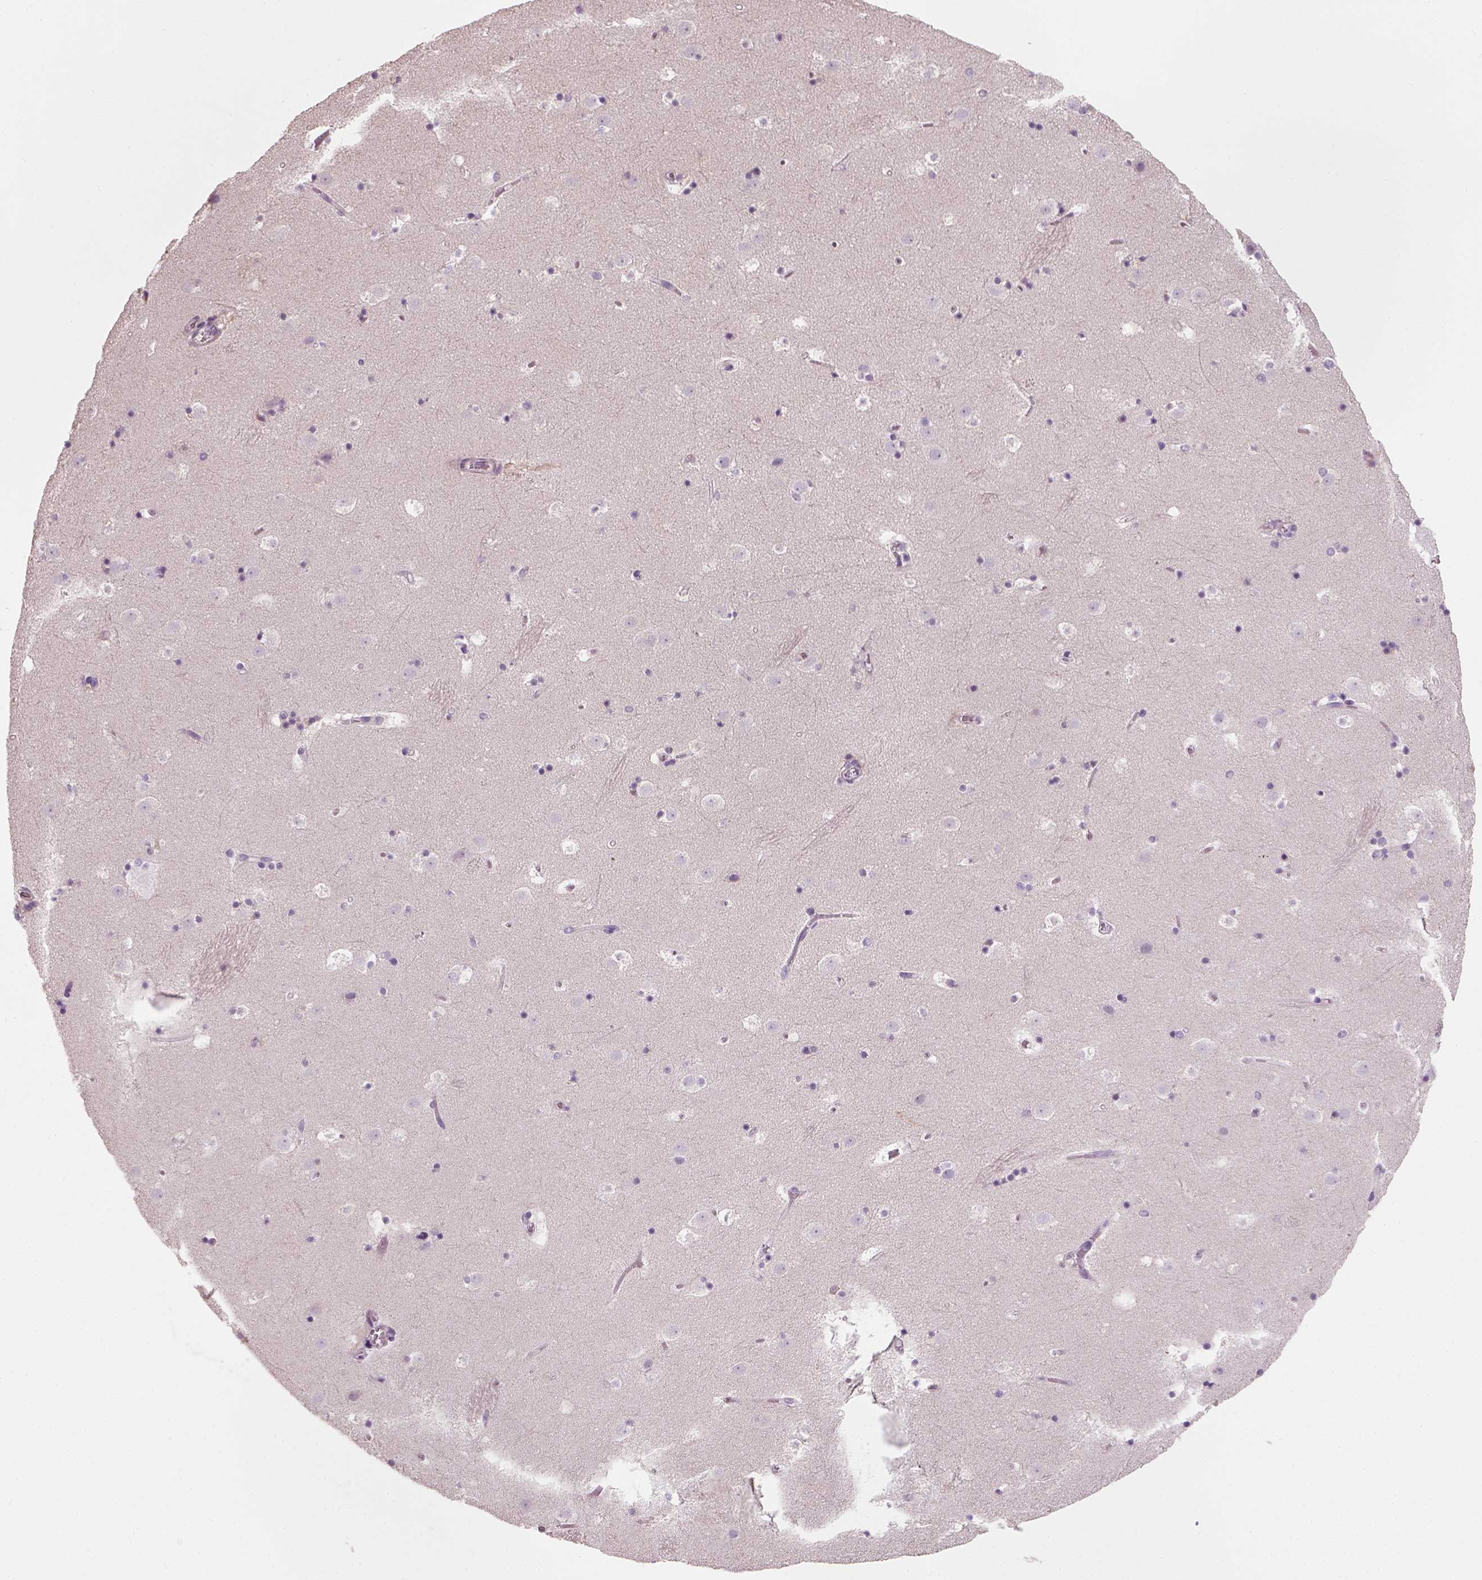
{"staining": {"intensity": "negative", "quantity": "none", "location": "none"}, "tissue": "caudate", "cell_type": "Glial cells", "image_type": "normal", "snomed": [{"axis": "morphology", "description": "Normal tissue, NOS"}, {"axis": "topography", "description": "Lateral ventricle wall"}], "caption": "There is no significant staining in glial cells of caudate. (Immunohistochemistry (ihc), brightfield microscopy, high magnification).", "gene": "ELOVL3", "patient": {"sex": "male", "age": 37}}